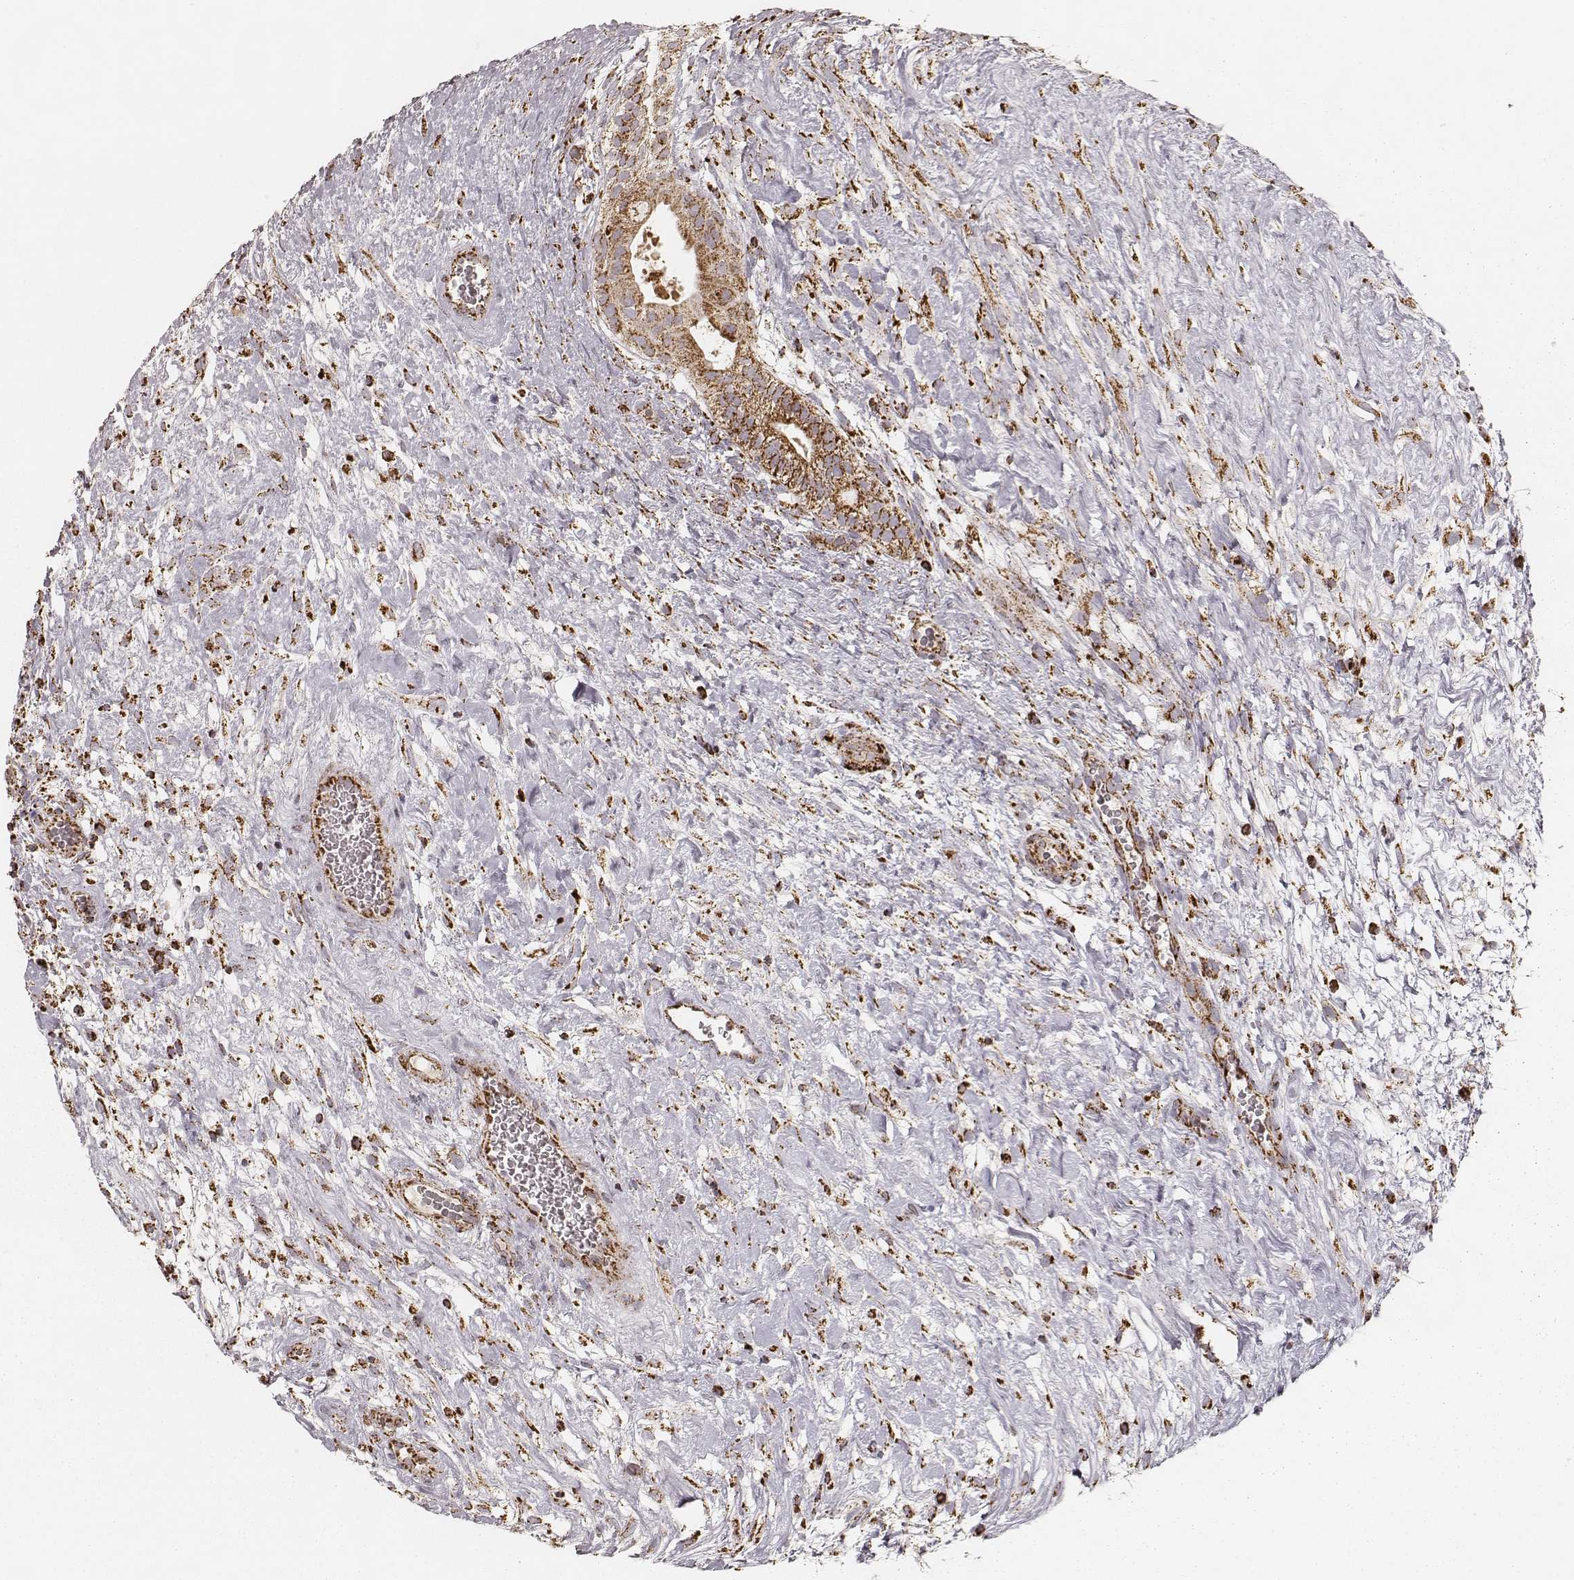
{"staining": {"intensity": "strong", "quantity": ">75%", "location": "cytoplasmic/membranous"}, "tissue": "testis cancer", "cell_type": "Tumor cells", "image_type": "cancer", "snomed": [{"axis": "morphology", "description": "Normal tissue, NOS"}, {"axis": "morphology", "description": "Carcinoma, Embryonal, NOS"}, {"axis": "topography", "description": "Testis"}], "caption": "Immunohistochemistry (IHC) (DAB) staining of human testis cancer (embryonal carcinoma) exhibits strong cytoplasmic/membranous protein expression in approximately >75% of tumor cells. (Stains: DAB in brown, nuclei in blue, Microscopy: brightfield microscopy at high magnification).", "gene": "CS", "patient": {"sex": "male", "age": 32}}